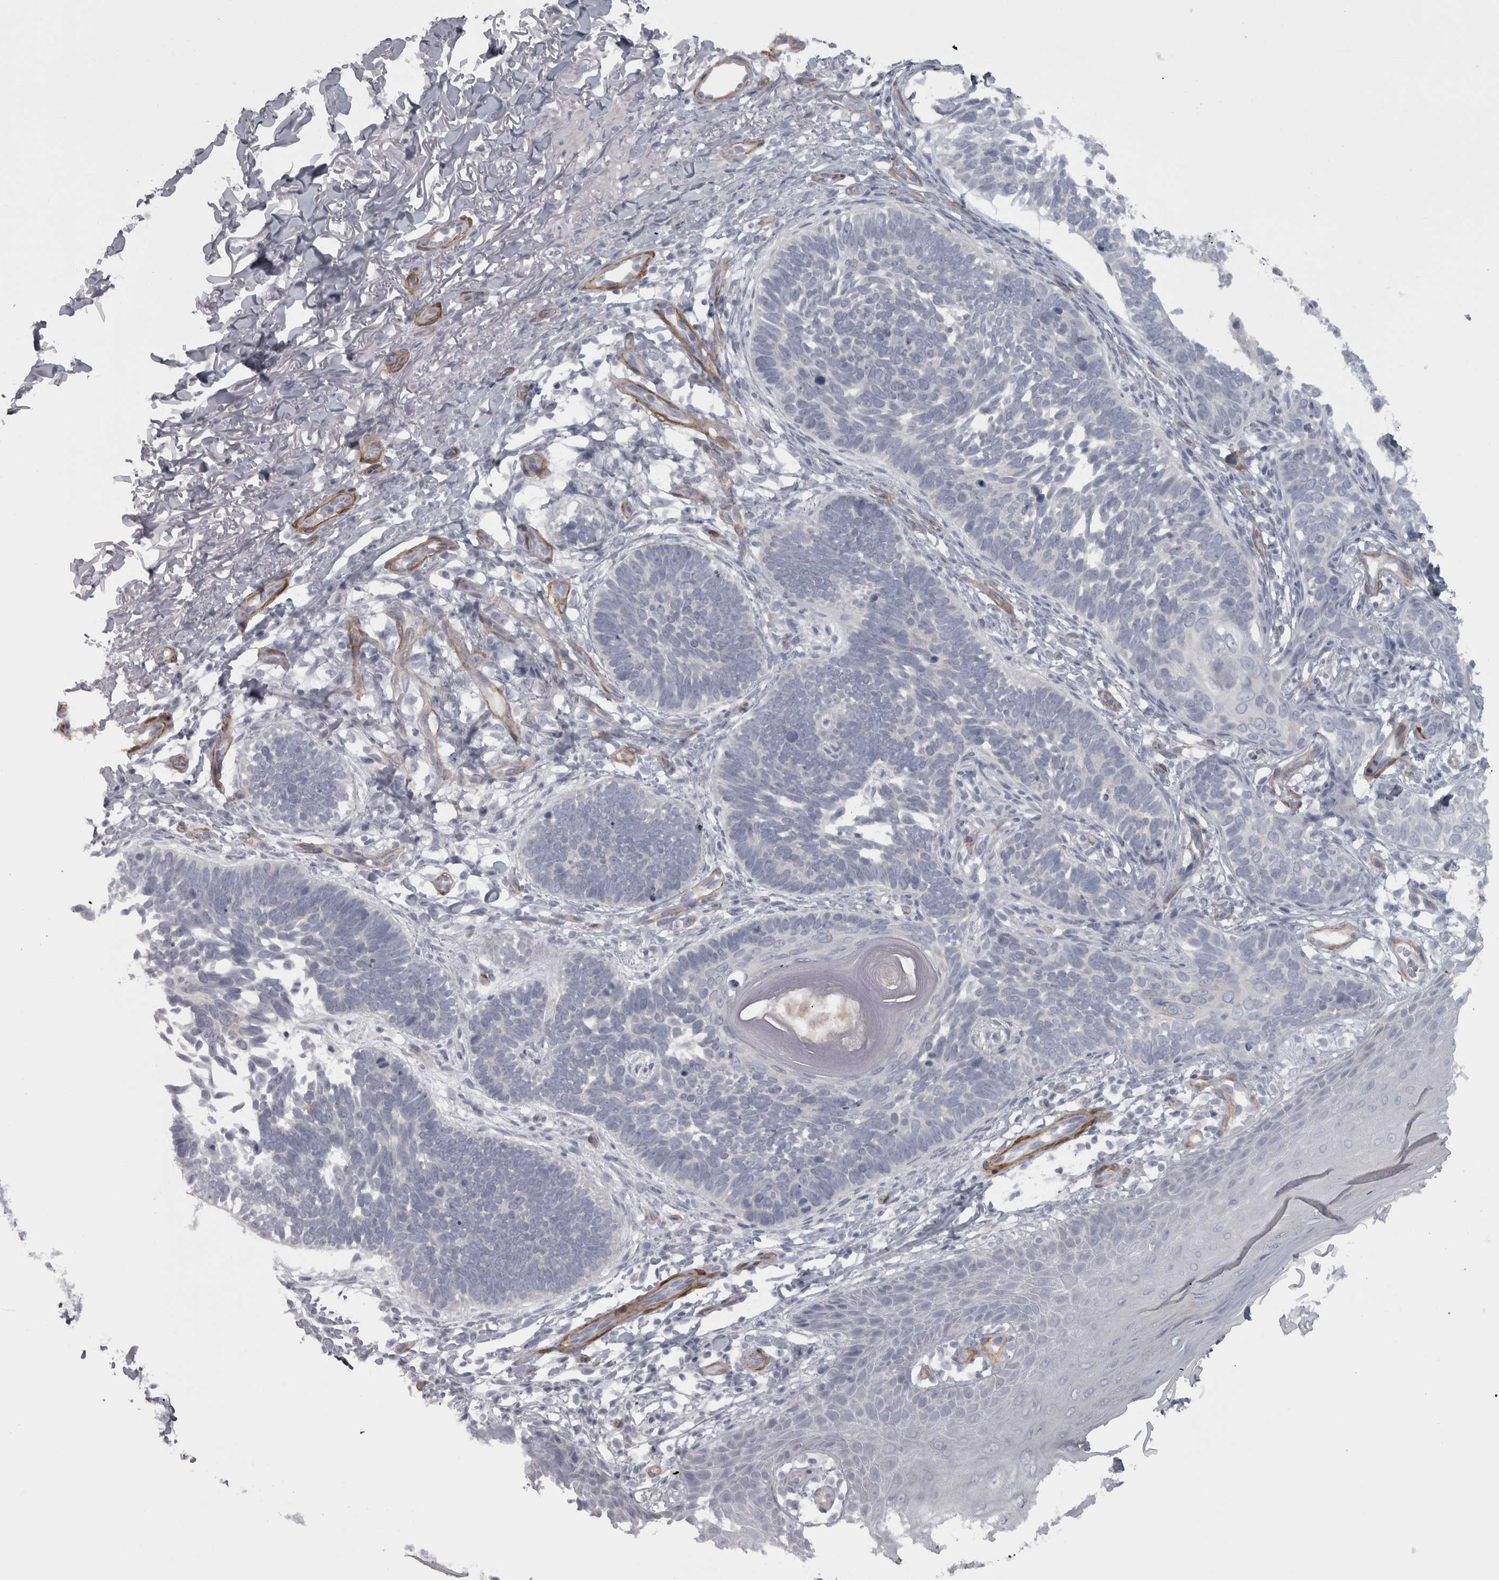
{"staining": {"intensity": "negative", "quantity": "none", "location": "none"}, "tissue": "skin cancer", "cell_type": "Tumor cells", "image_type": "cancer", "snomed": [{"axis": "morphology", "description": "Normal tissue, NOS"}, {"axis": "morphology", "description": "Basal cell carcinoma"}, {"axis": "topography", "description": "Skin"}], "caption": "A photomicrograph of human skin basal cell carcinoma is negative for staining in tumor cells.", "gene": "PPP1R12B", "patient": {"sex": "male", "age": 77}}